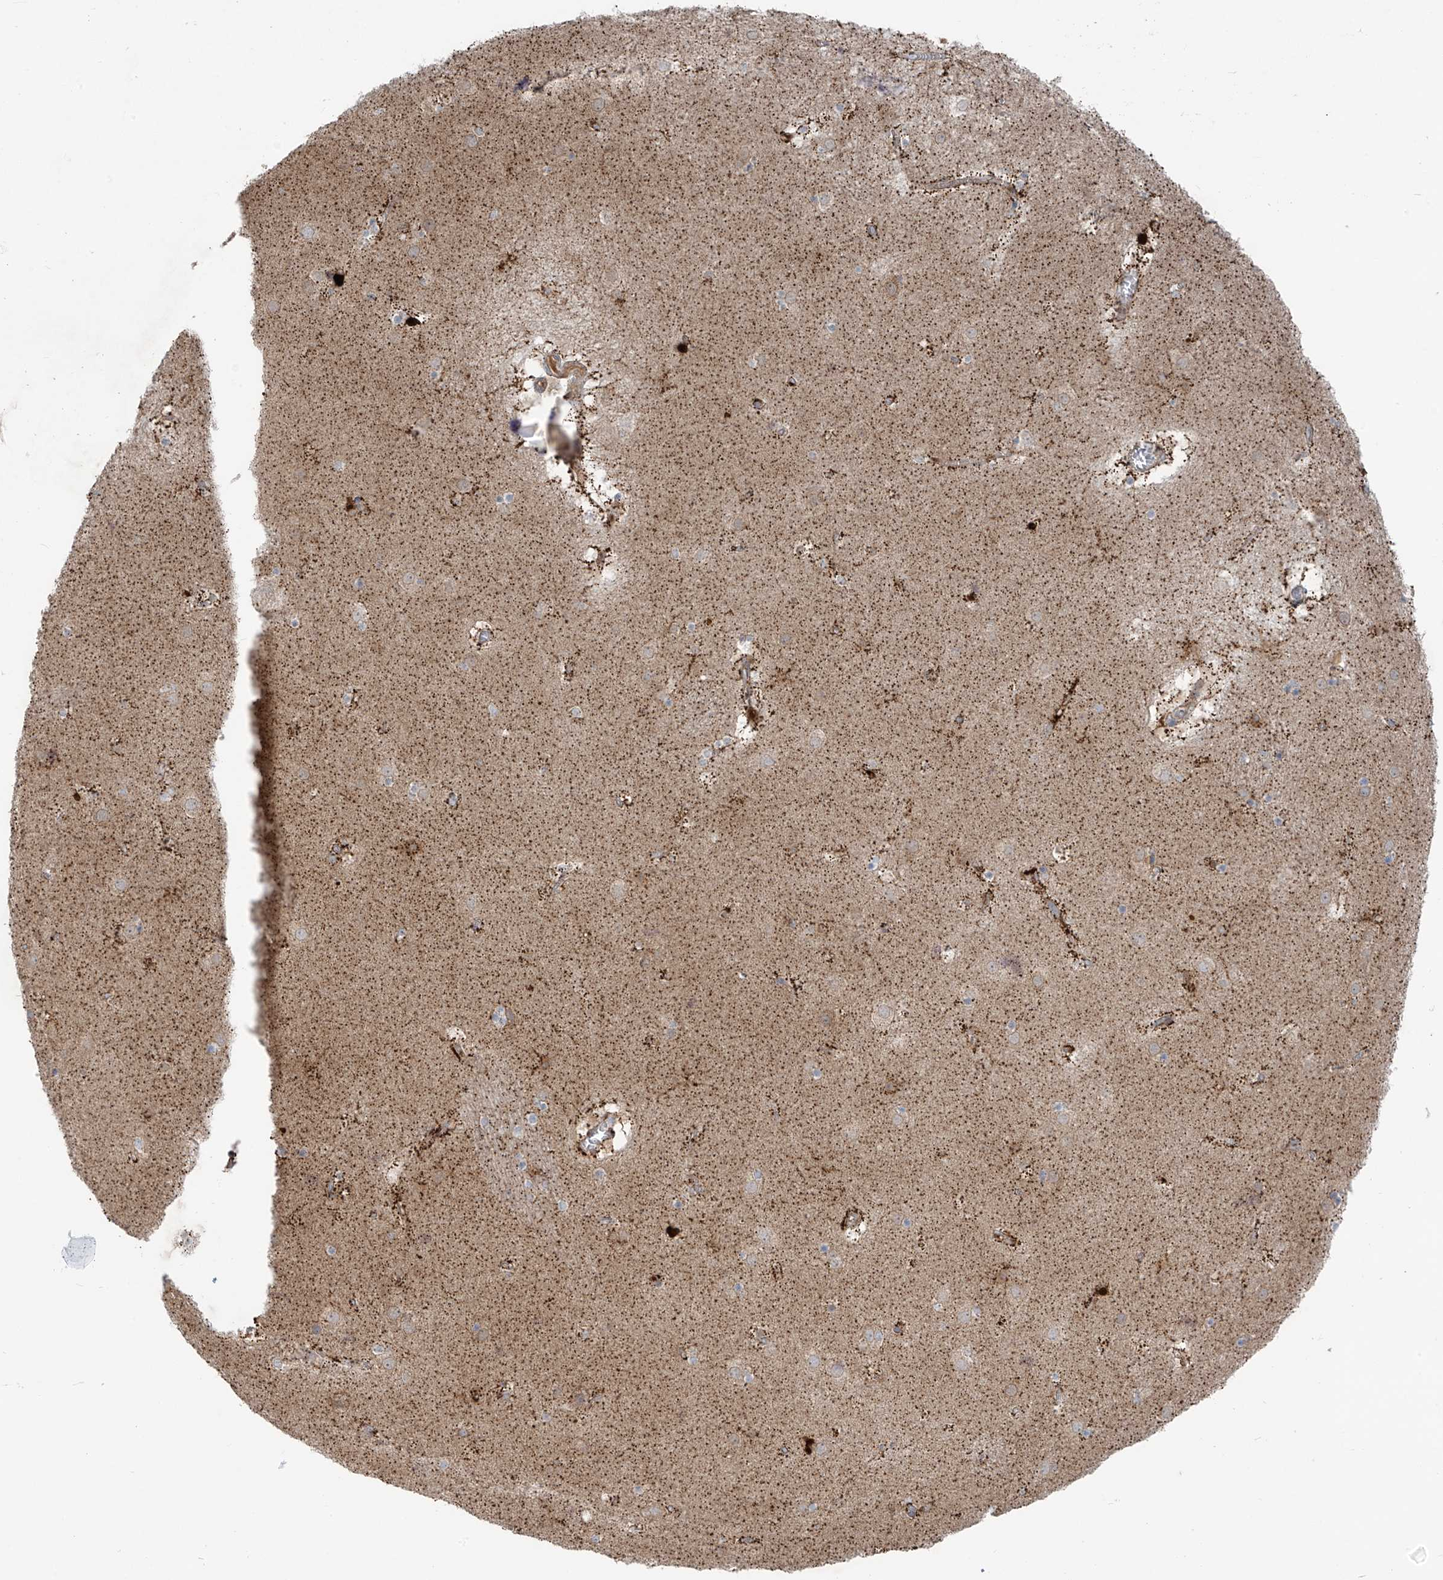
{"staining": {"intensity": "moderate", "quantity": "<25%", "location": "cytoplasmic/membranous"}, "tissue": "caudate", "cell_type": "Glial cells", "image_type": "normal", "snomed": [{"axis": "morphology", "description": "Normal tissue, NOS"}, {"axis": "topography", "description": "Lateral ventricle wall"}], "caption": "A low amount of moderate cytoplasmic/membranous expression is appreciated in about <25% of glial cells in benign caudate. (Brightfield microscopy of DAB IHC at high magnification).", "gene": "LZTS3", "patient": {"sex": "male", "age": 70}}